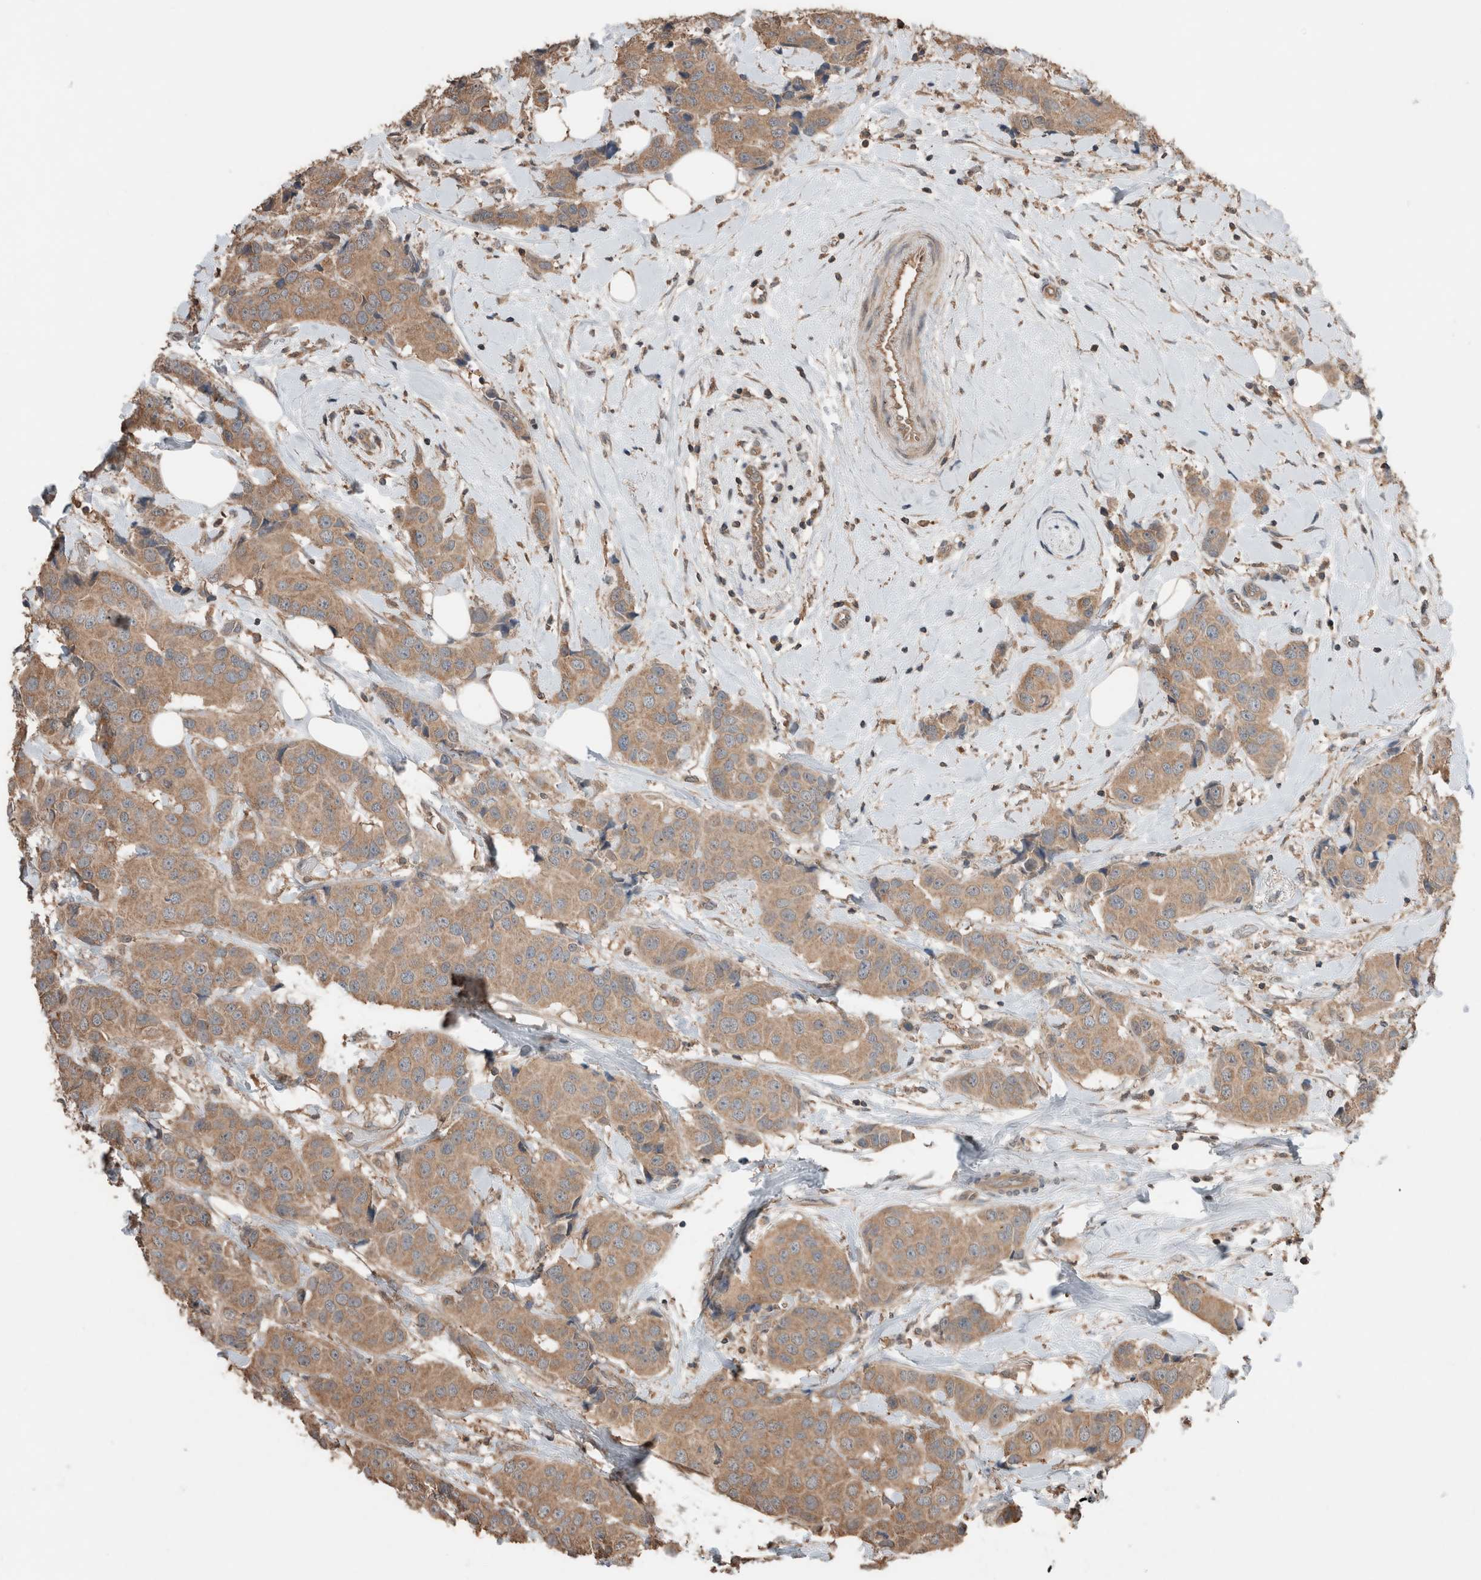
{"staining": {"intensity": "moderate", "quantity": ">75%", "location": "cytoplasmic/membranous"}, "tissue": "breast cancer", "cell_type": "Tumor cells", "image_type": "cancer", "snomed": [{"axis": "morphology", "description": "Normal tissue, NOS"}, {"axis": "morphology", "description": "Duct carcinoma"}, {"axis": "topography", "description": "Breast"}], "caption": "A brown stain labels moderate cytoplasmic/membranous staining of a protein in infiltrating ductal carcinoma (breast) tumor cells.", "gene": "ERAP2", "patient": {"sex": "female", "age": 39}}